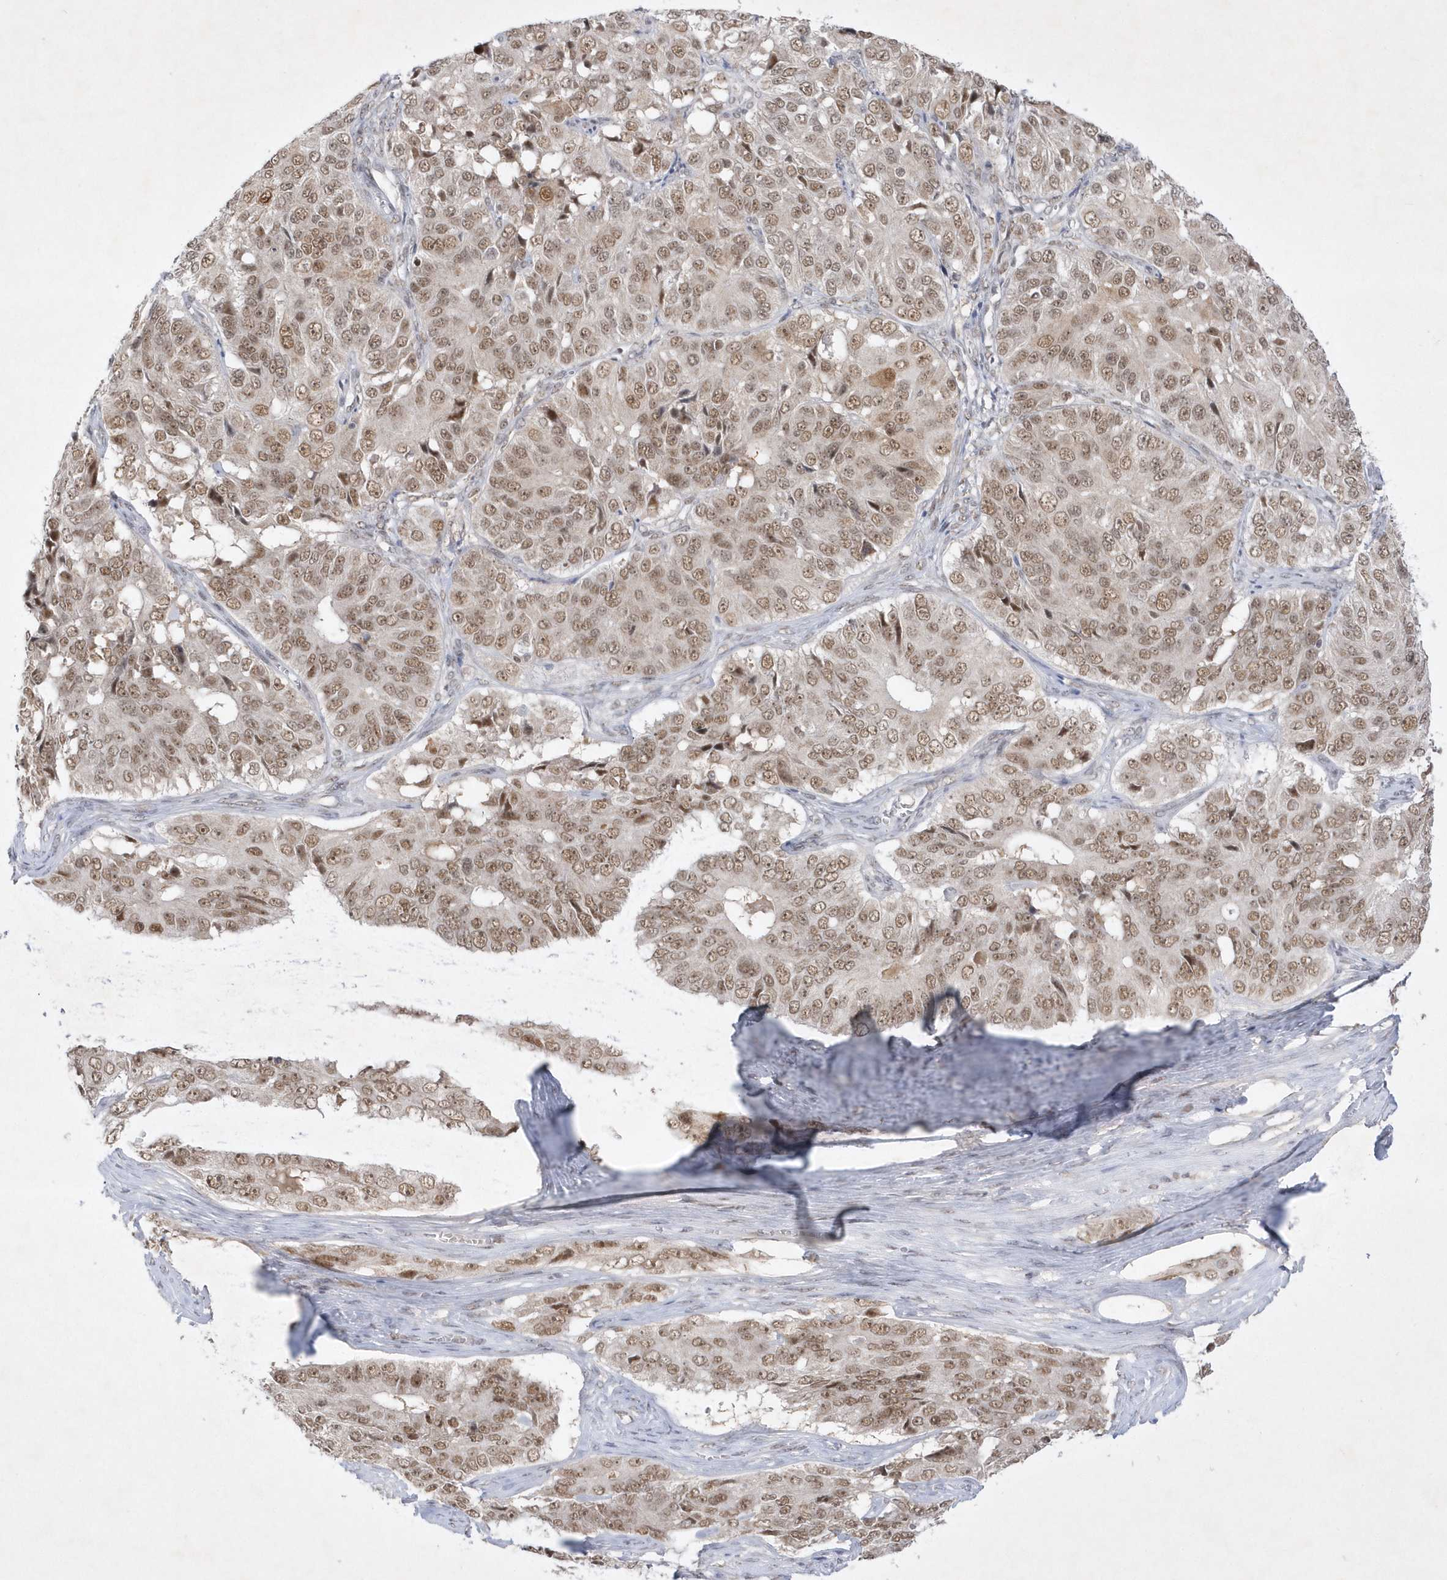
{"staining": {"intensity": "moderate", "quantity": ">75%", "location": "nuclear"}, "tissue": "ovarian cancer", "cell_type": "Tumor cells", "image_type": "cancer", "snomed": [{"axis": "morphology", "description": "Carcinoma, endometroid"}, {"axis": "topography", "description": "Ovary"}], "caption": "Ovarian endometroid carcinoma stained with a protein marker demonstrates moderate staining in tumor cells.", "gene": "CPSF3", "patient": {"sex": "female", "age": 51}}